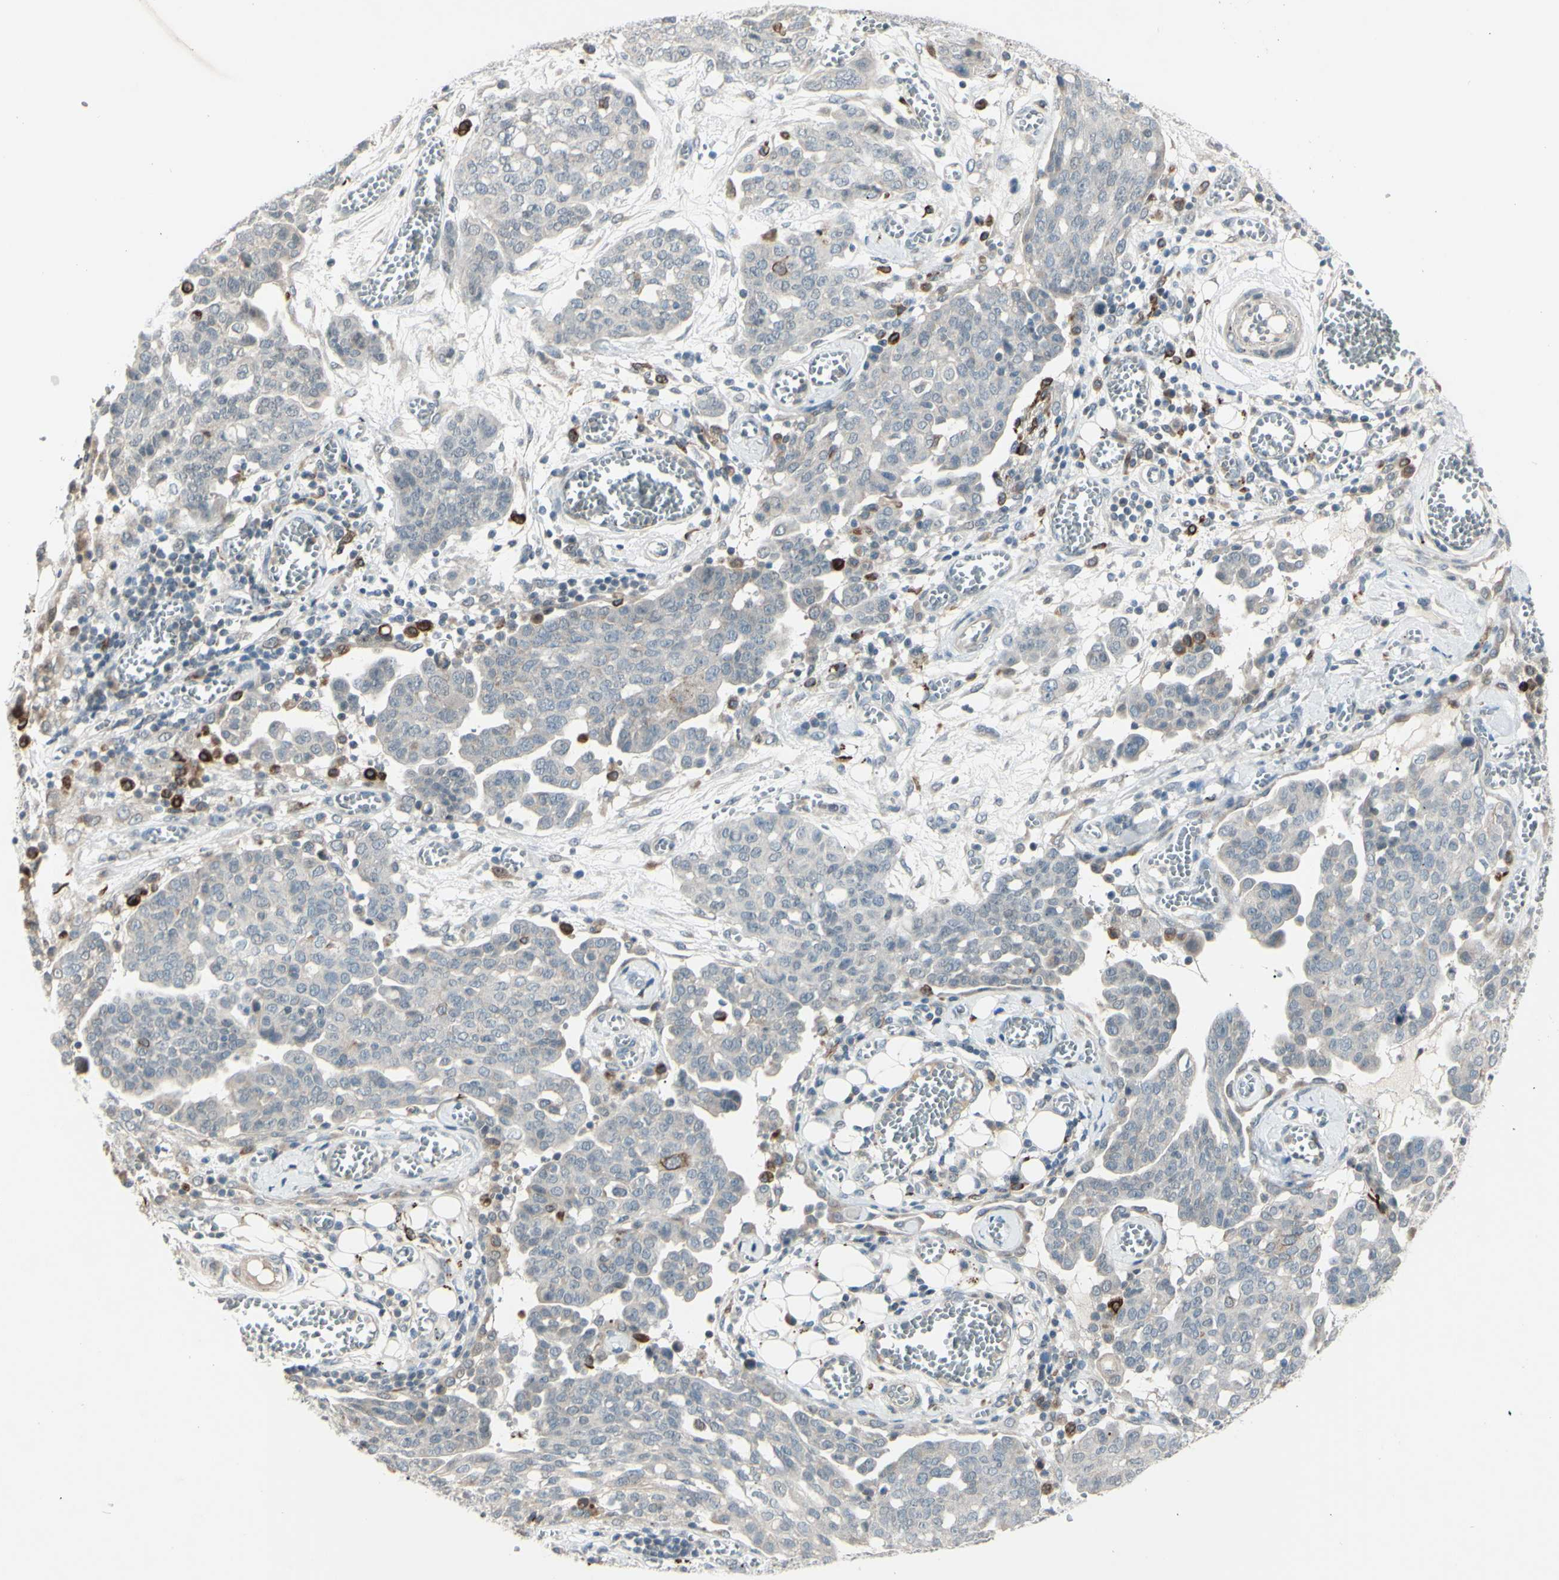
{"staining": {"intensity": "negative", "quantity": "none", "location": "none"}, "tissue": "ovarian cancer", "cell_type": "Tumor cells", "image_type": "cancer", "snomed": [{"axis": "morphology", "description": "Cystadenocarcinoma, serous, NOS"}, {"axis": "topography", "description": "Soft tissue"}, {"axis": "topography", "description": "Ovary"}], "caption": "Tumor cells show no significant protein expression in ovarian cancer.", "gene": "FGFR2", "patient": {"sex": "female", "age": 57}}